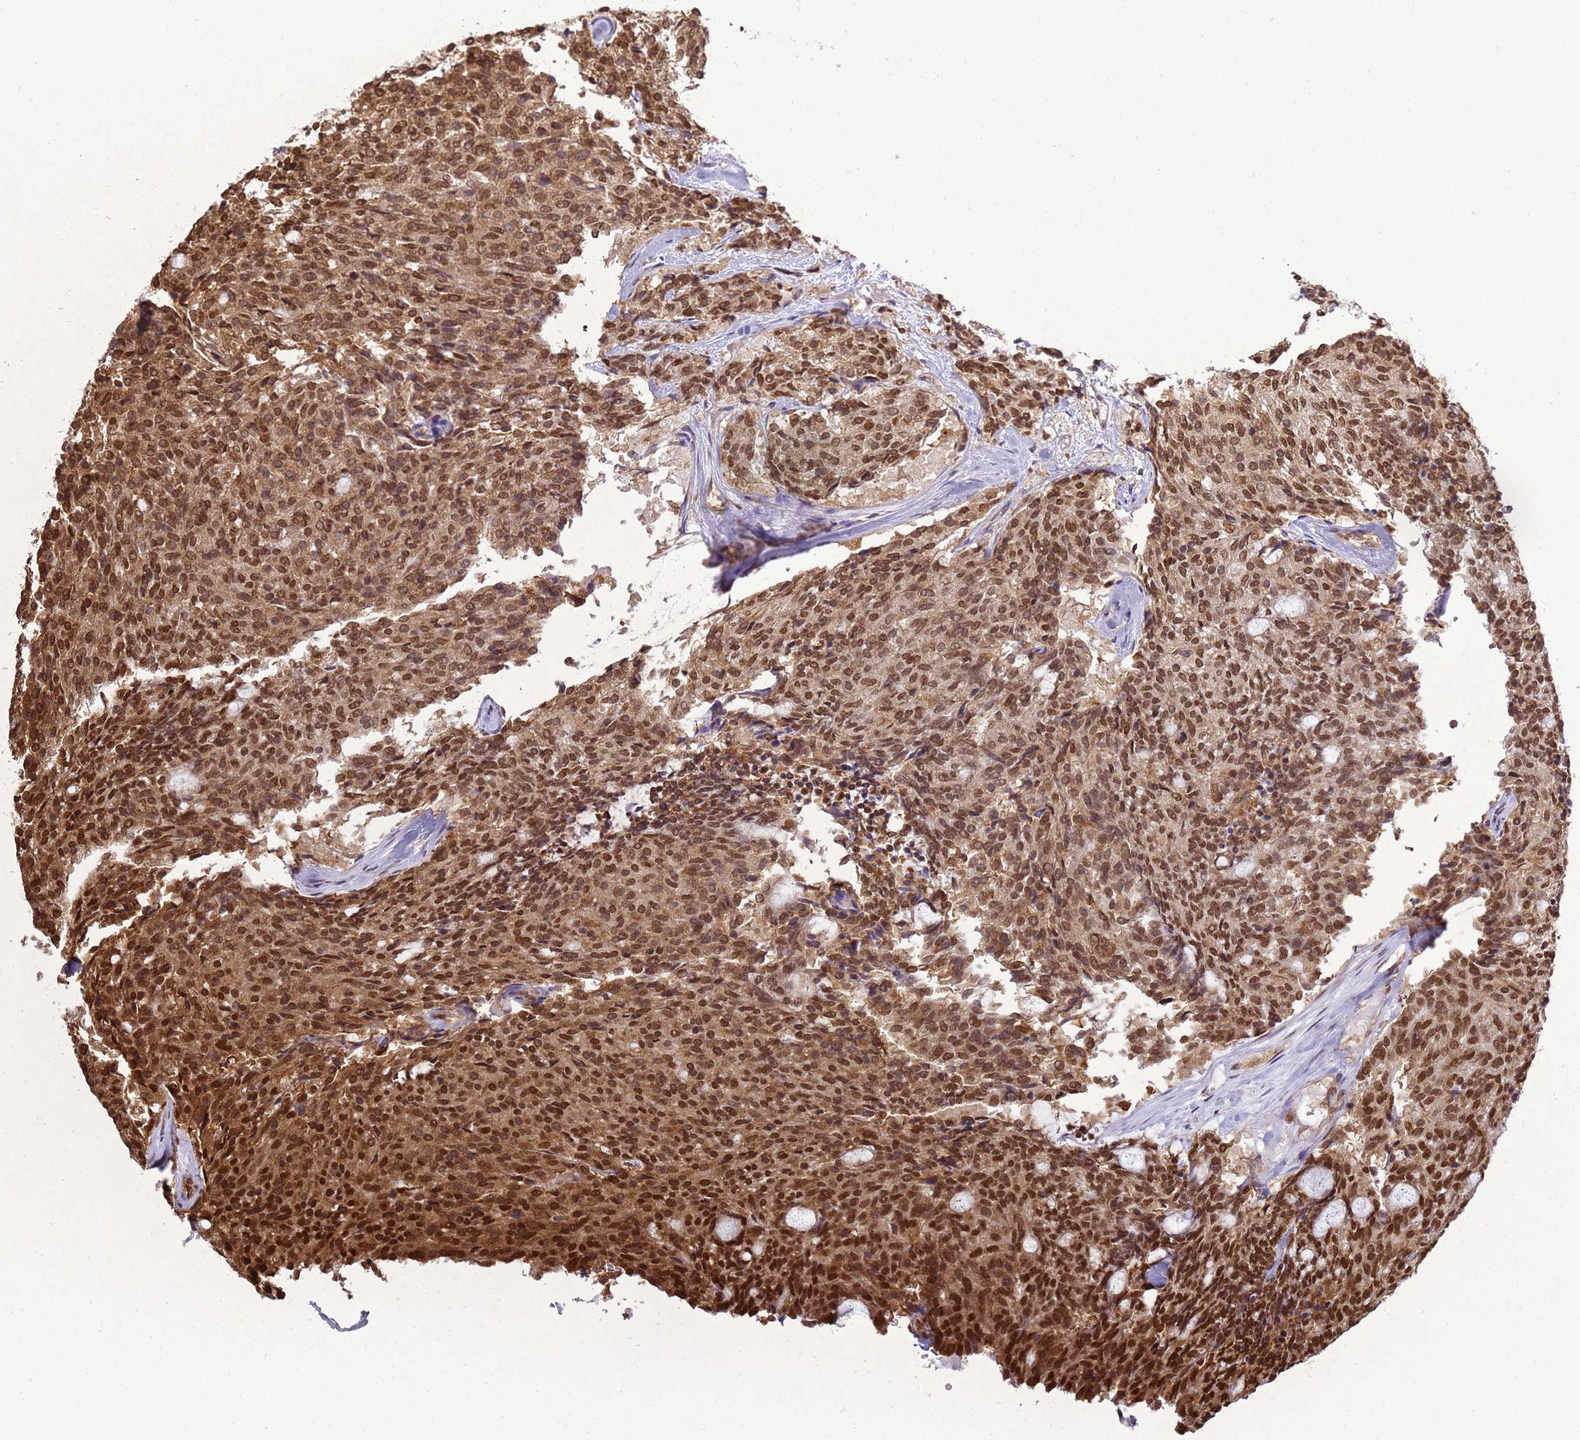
{"staining": {"intensity": "moderate", "quantity": ">75%", "location": "cytoplasmic/membranous,nuclear"}, "tissue": "carcinoid", "cell_type": "Tumor cells", "image_type": "cancer", "snomed": [{"axis": "morphology", "description": "Carcinoid, malignant, NOS"}, {"axis": "topography", "description": "Pancreas"}], "caption": "Immunohistochemical staining of human carcinoid reveals medium levels of moderate cytoplasmic/membranous and nuclear positivity in about >75% of tumor cells.", "gene": "APEX1", "patient": {"sex": "female", "age": 54}}